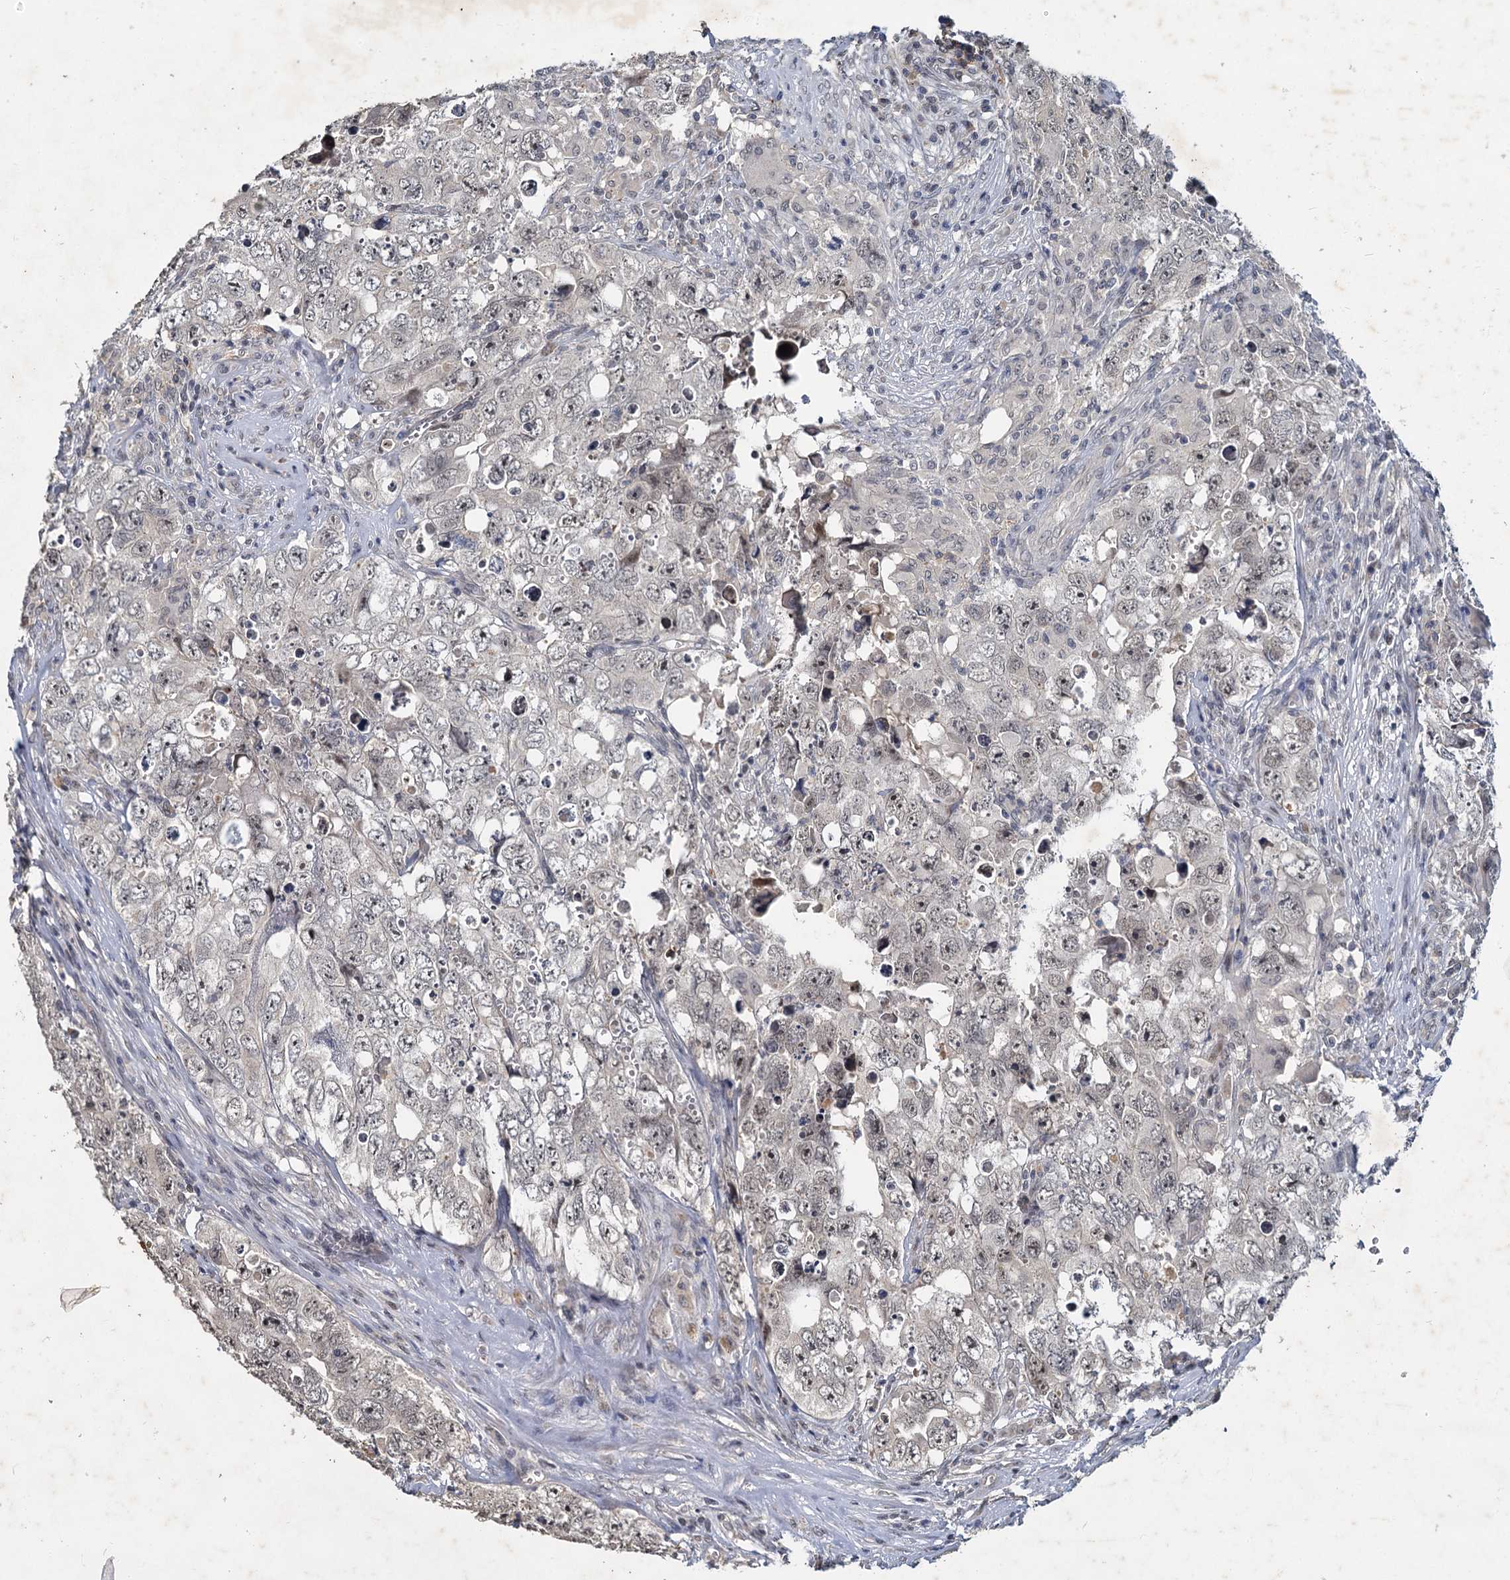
{"staining": {"intensity": "negative", "quantity": "none", "location": "none"}, "tissue": "testis cancer", "cell_type": "Tumor cells", "image_type": "cancer", "snomed": [{"axis": "morphology", "description": "Seminoma, NOS"}, {"axis": "morphology", "description": "Carcinoma, Embryonal, NOS"}, {"axis": "topography", "description": "Testis"}], "caption": "This is an immunohistochemistry (IHC) photomicrograph of testis seminoma. There is no staining in tumor cells.", "gene": "MUCL1", "patient": {"sex": "male", "age": 43}}